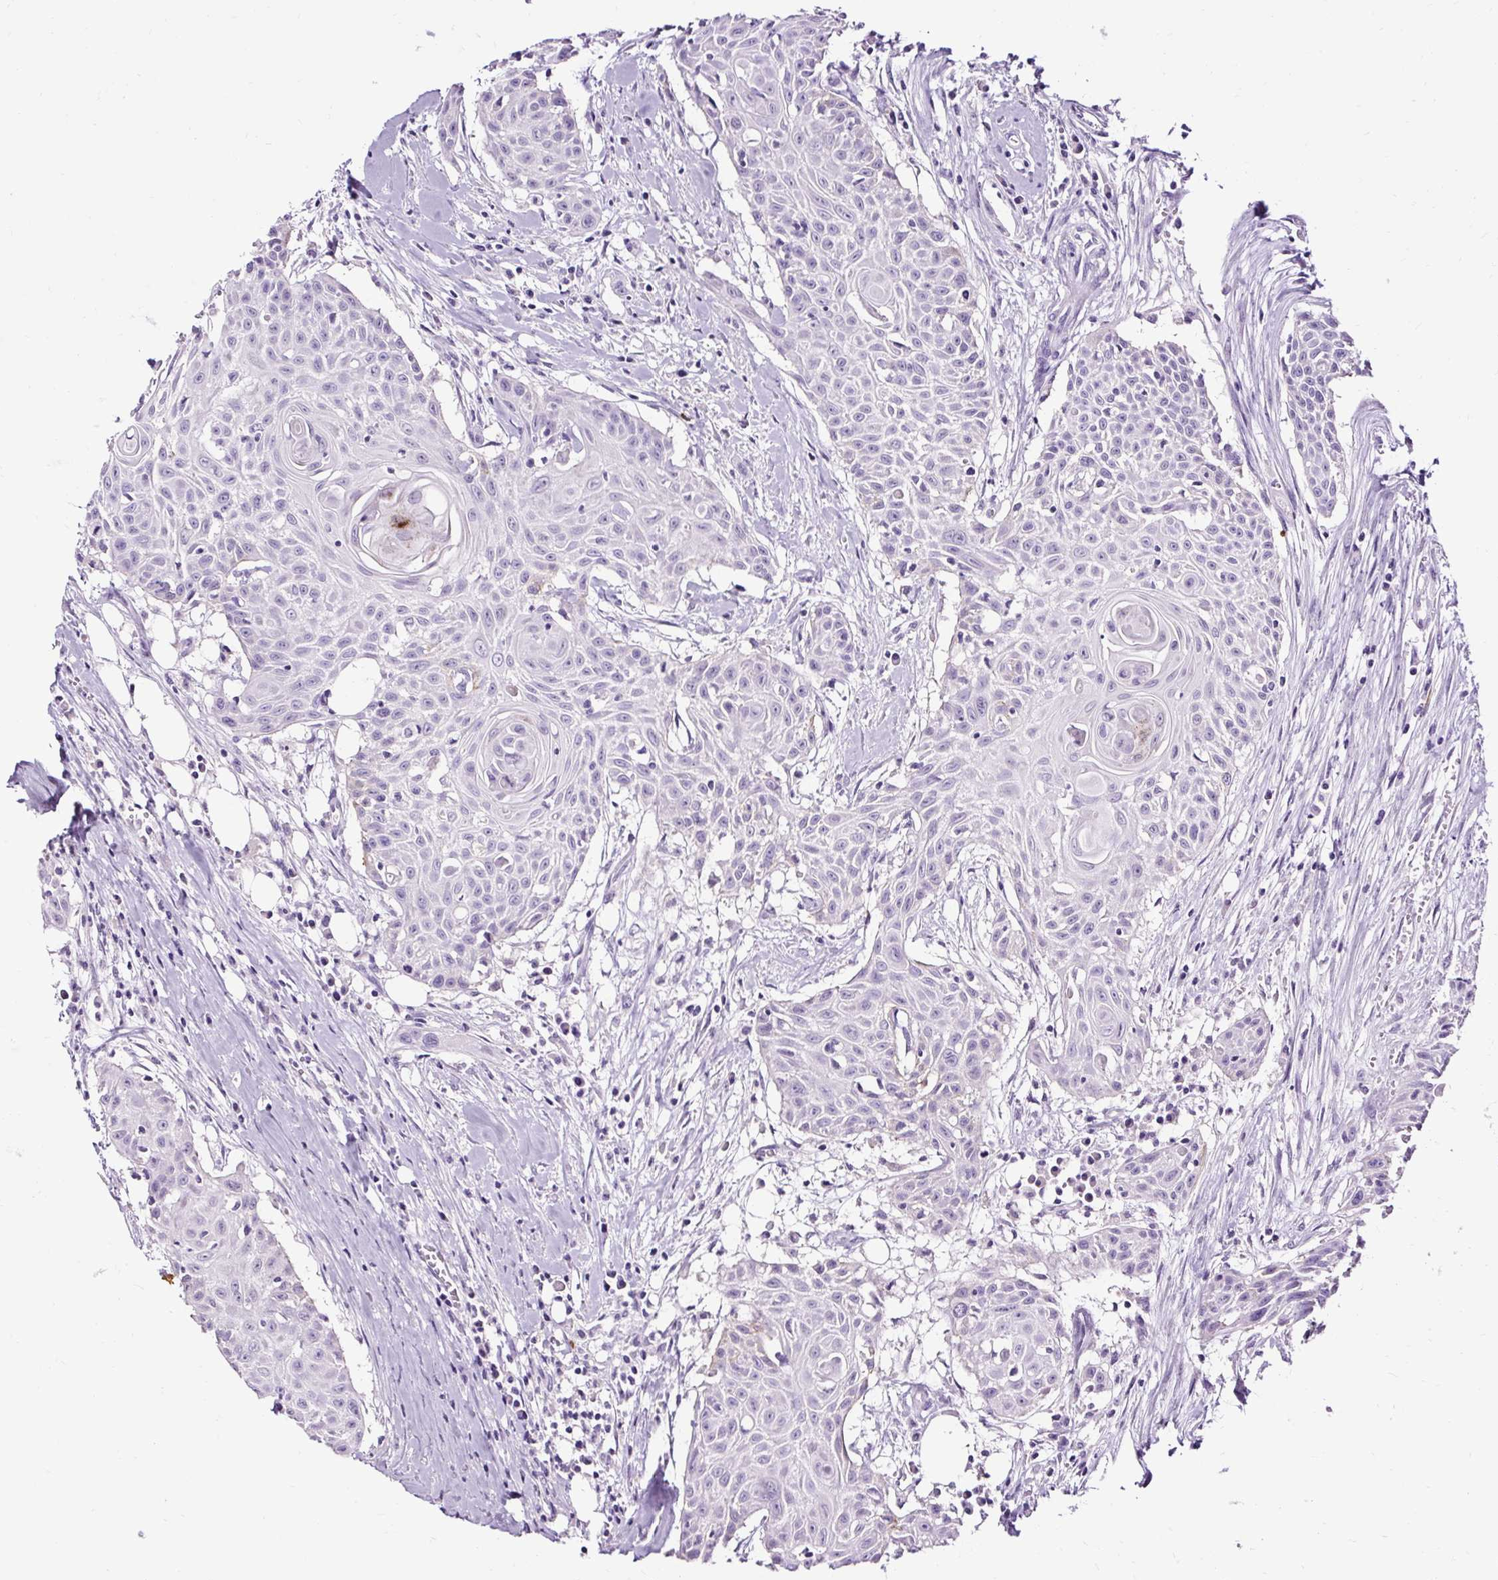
{"staining": {"intensity": "negative", "quantity": "none", "location": "none"}, "tissue": "head and neck cancer", "cell_type": "Tumor cells", "image_type": "cancer", "snomed": [{"axis": "morphology", "description": "Squamous cell carcinoma, NOS"}, {"axis": "topography", "description": "Lymph node"}, {"axis": "topography", "description": "Salivary gland"}, {"axis": "topography", "description": "Head-Neck"}], "caption": "Immunohistochemistry micrograph of human head and neck squamous cell carcinoma stained for a protein (brown), which shows no positivity in tumor cells.", "gene": "SLC7A8", "patient": {"sex": "female", "age": 74}}